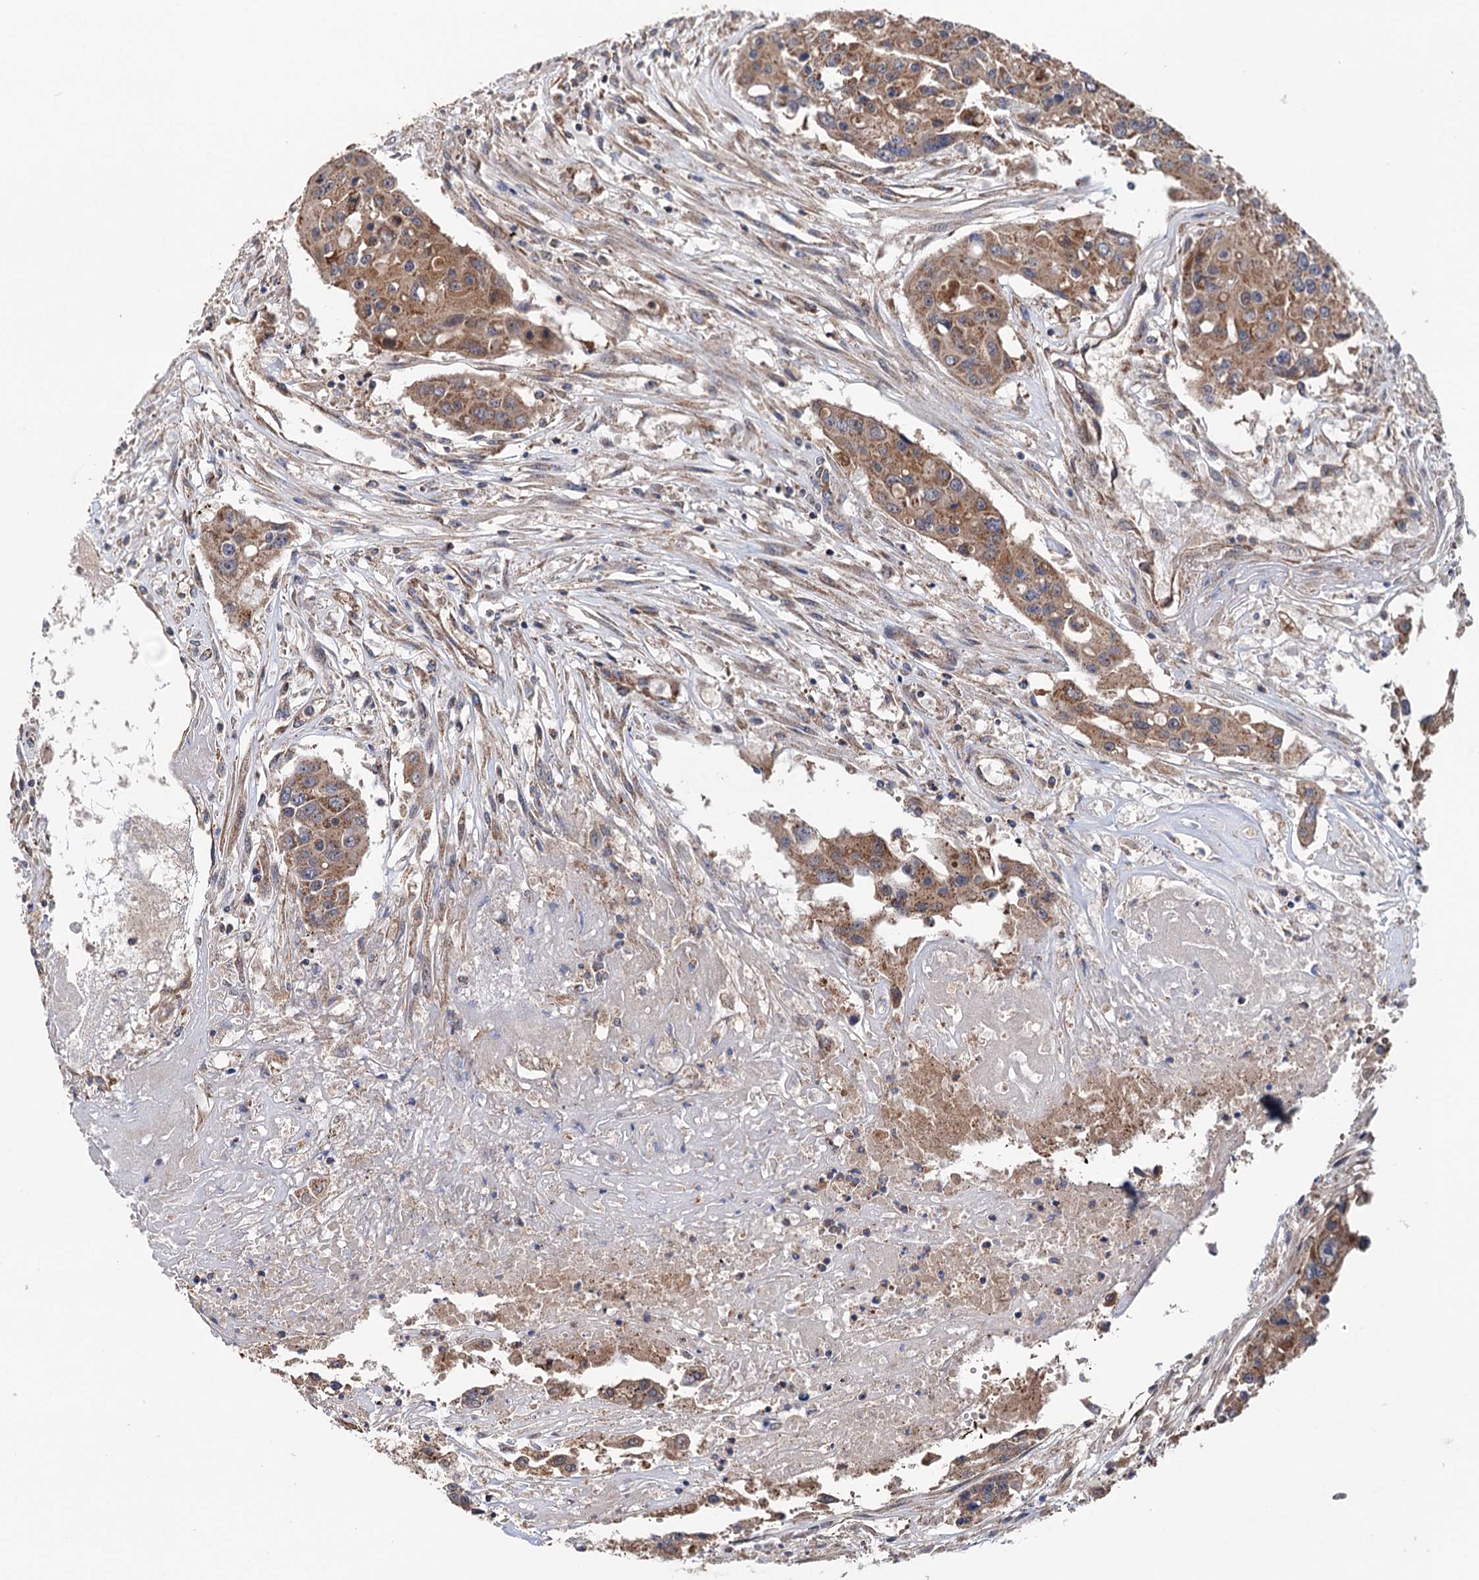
{"staining": {"intensity": "moderate", "quantity": ">75%", "location": "cytoplasmic/membranous"}, "tissue": "colorectal cancer", "cell_type": "Tumor cells", "image_type": "cancer", "snomed": [{"axis": "morphology", "description": "Adenocarcinoma, NOS"}, {"axis": "topography", "description": "Colon"}], "caption": "Immunohistochemical staining of human colorectal cancer (adenocarcinoma) displays medium levels of moderate cytoplasmic/membranous protein staining in approximately >75% of tumor cells. The protein is stained brown, and the nuclei are stained in blue (DAB (3,3'-diaminobenzidine) IHC with brightfield microscopy, high magnification).", "gene": "SUCLA2", "patient": {"sex": "male", "age": 77}}